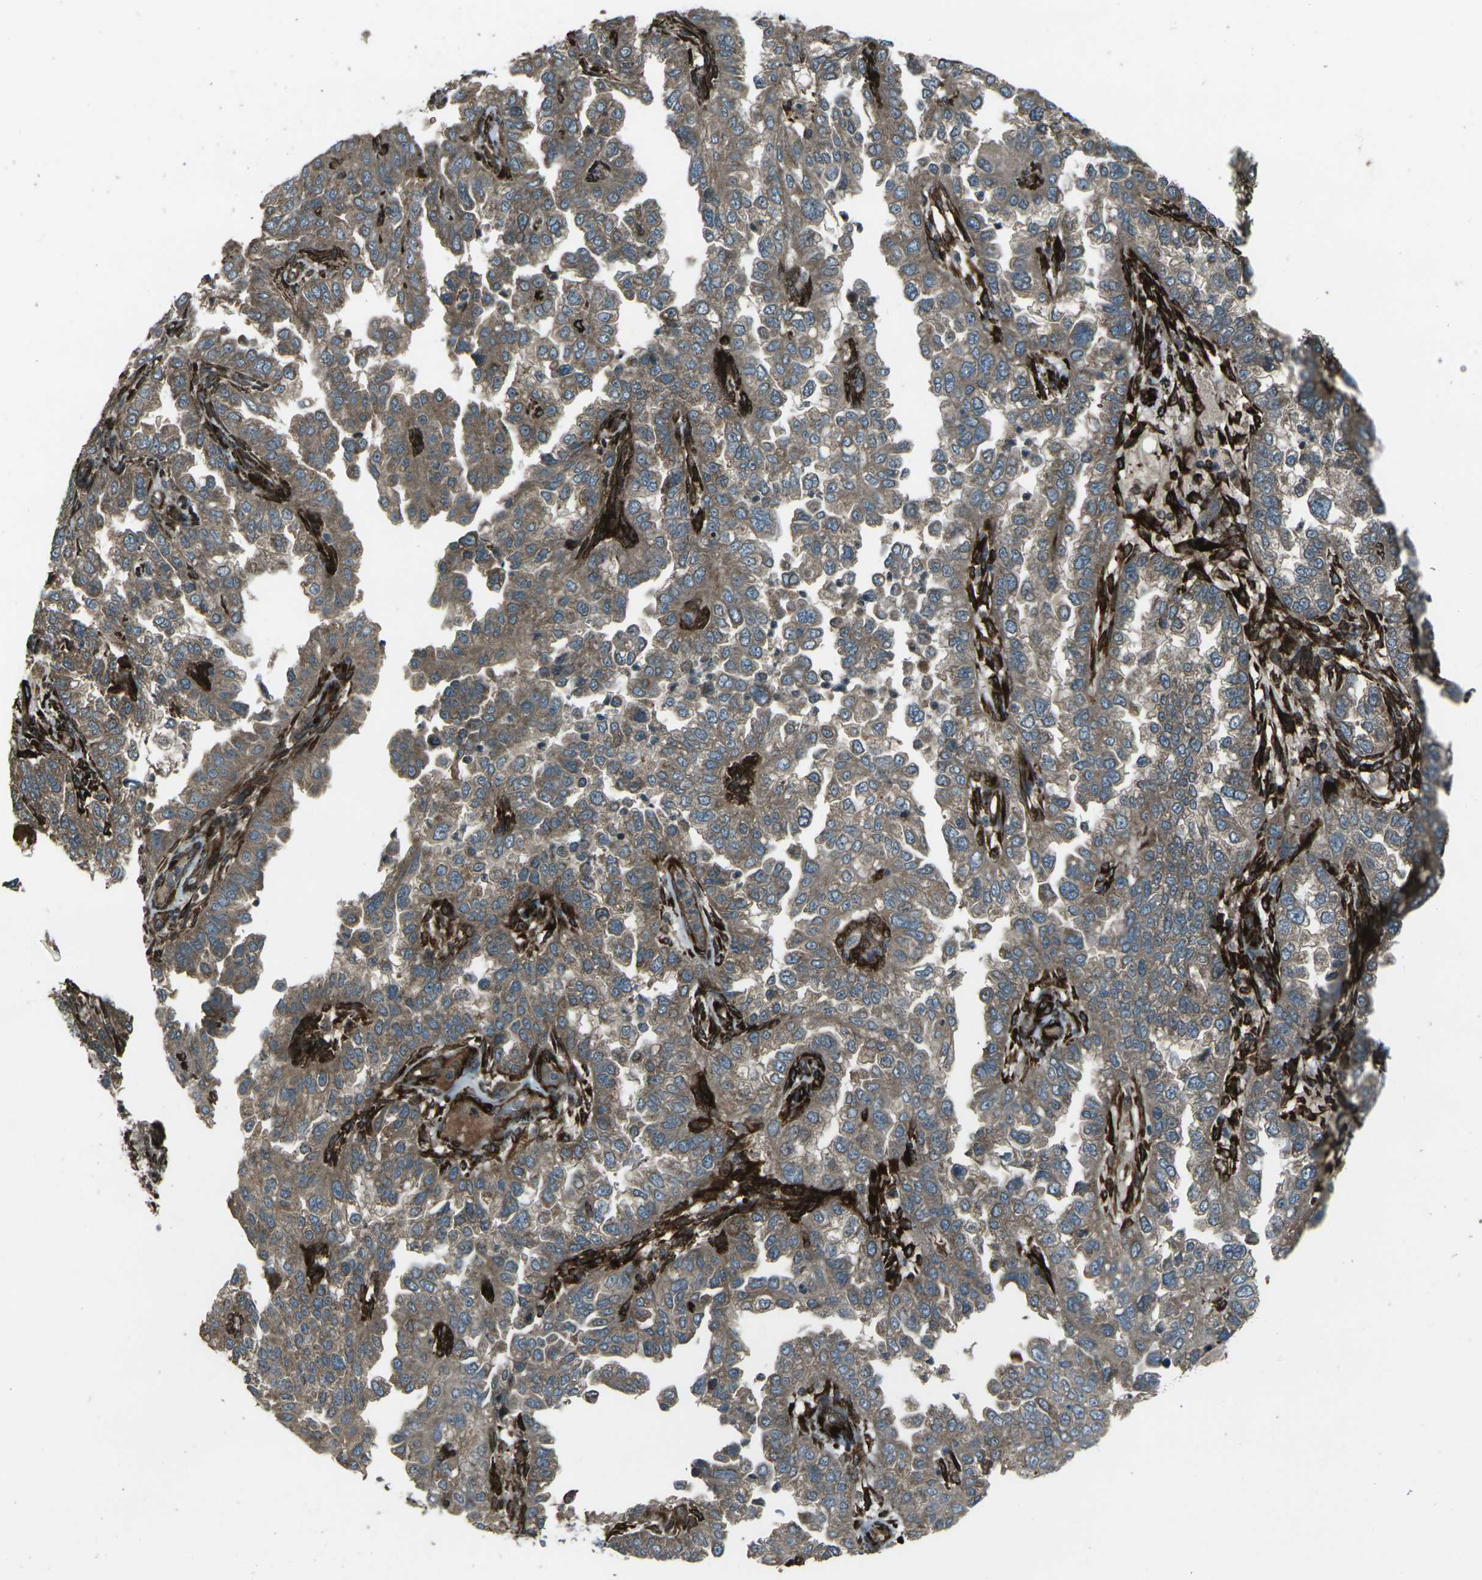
{"staining": {"intensity": "moderate", "quantity": ">75%", "location": "cytoplasmic/membranous"}, "tissue": "endometrial cancer", "cell_type": "Tumor cells", "image_type": "cancer", "snomed": [{"axis": "morphology", "description": "Adenocarcinoma, NOS"}, {"axis": "topography", "description": "Endometrium"}], "caption": "Immunohistochemistry (IHC) photomicrograph of human endometrial cancer (adenocarcinoma) stained for a protein (brown), which exhibits medium levels of moderate cytoplasmic/membranous expression in about >75% of tumor cells.", "gene": "LSMEM1", "patient": {"sex": "female", "age": 85}}